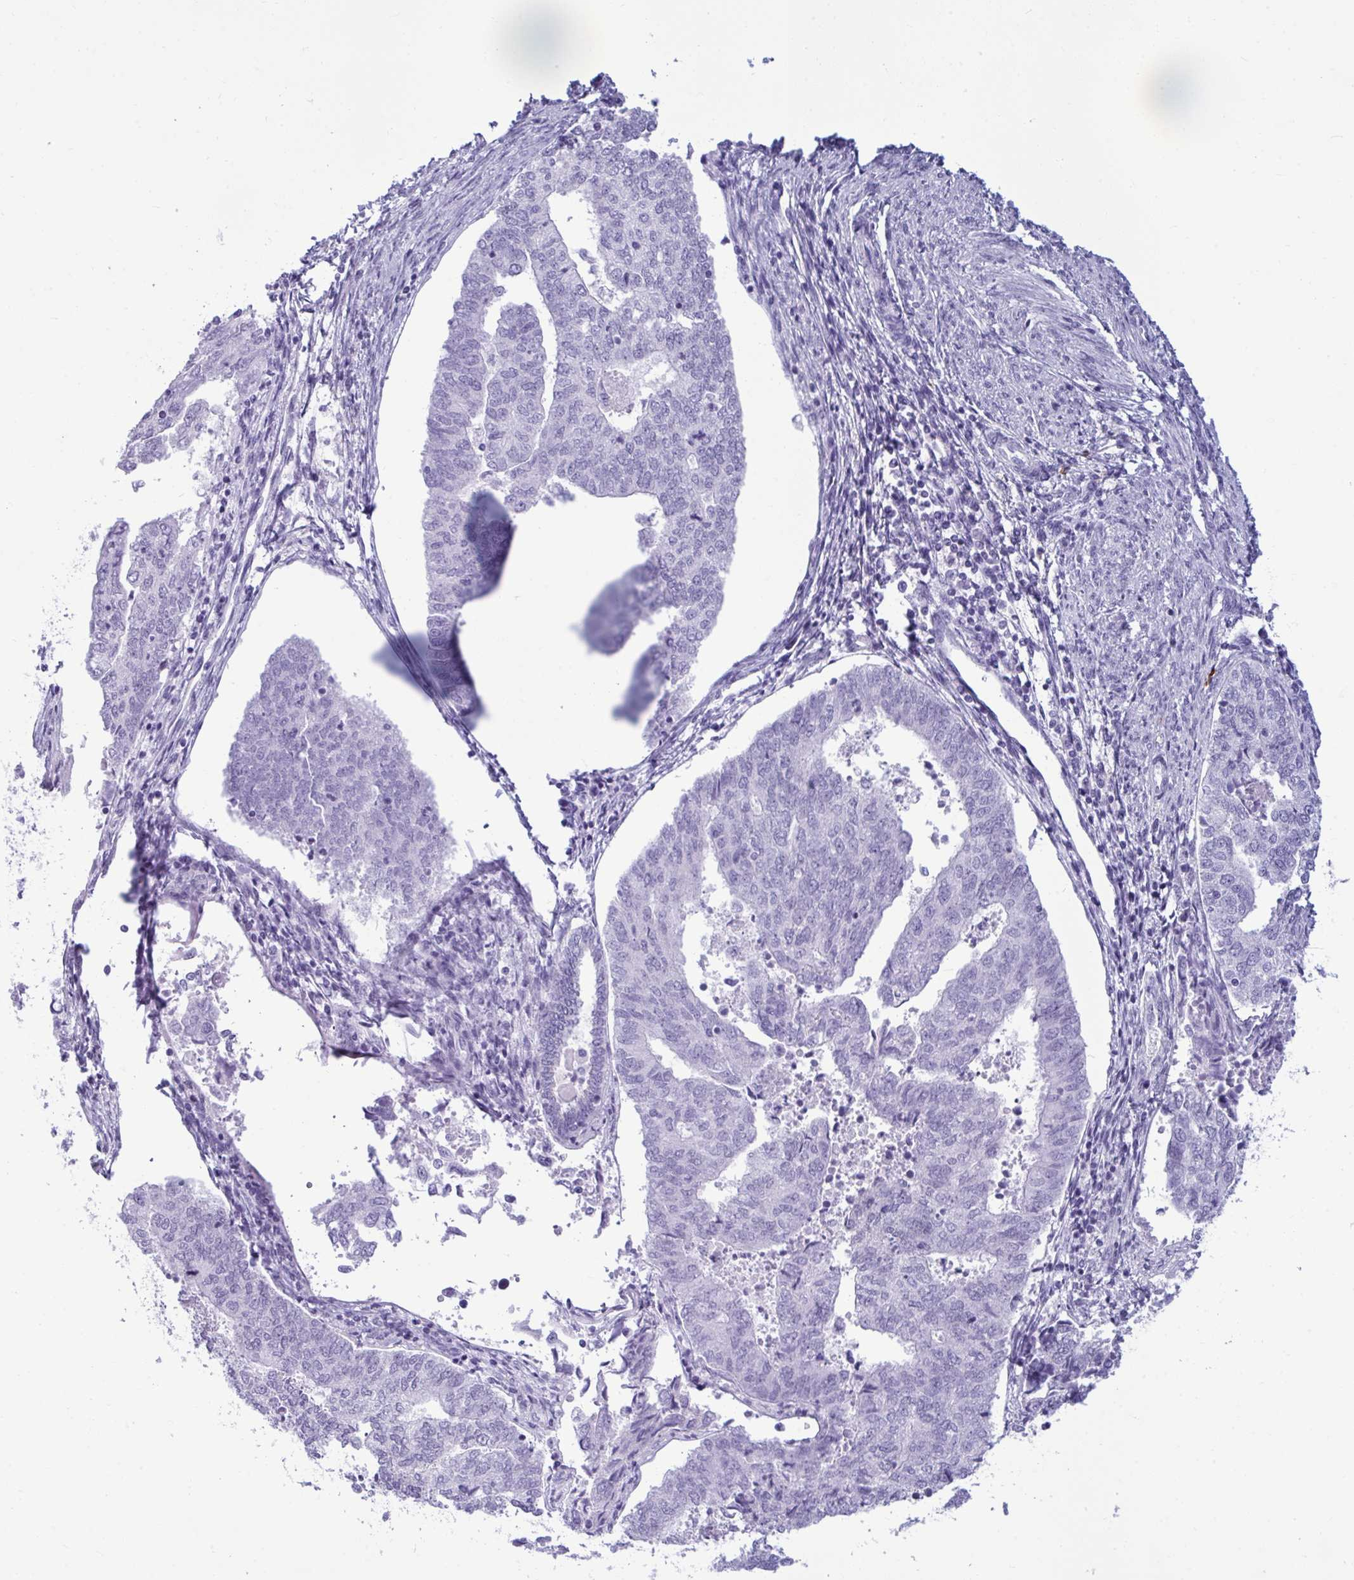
{"staining": {"intensity": "negative", "quantity": "none", "location": "none"}, "tissue": "endometrial cancer", "cell_type": "Tumor cells", "image_type": "cancer", "snomed": [{"axis": "morphology", "description": "Adenocarcinoma, NOS"}, {"axis": "topography", "description": "Endometrium"}], "caption": "Immunohistochemistry (IHC) of endometrial adenocarcinoma displays no positivity in tumor cells.", "gene": "ANKRD60", "patient": {"sex": "female", "age": 73}}